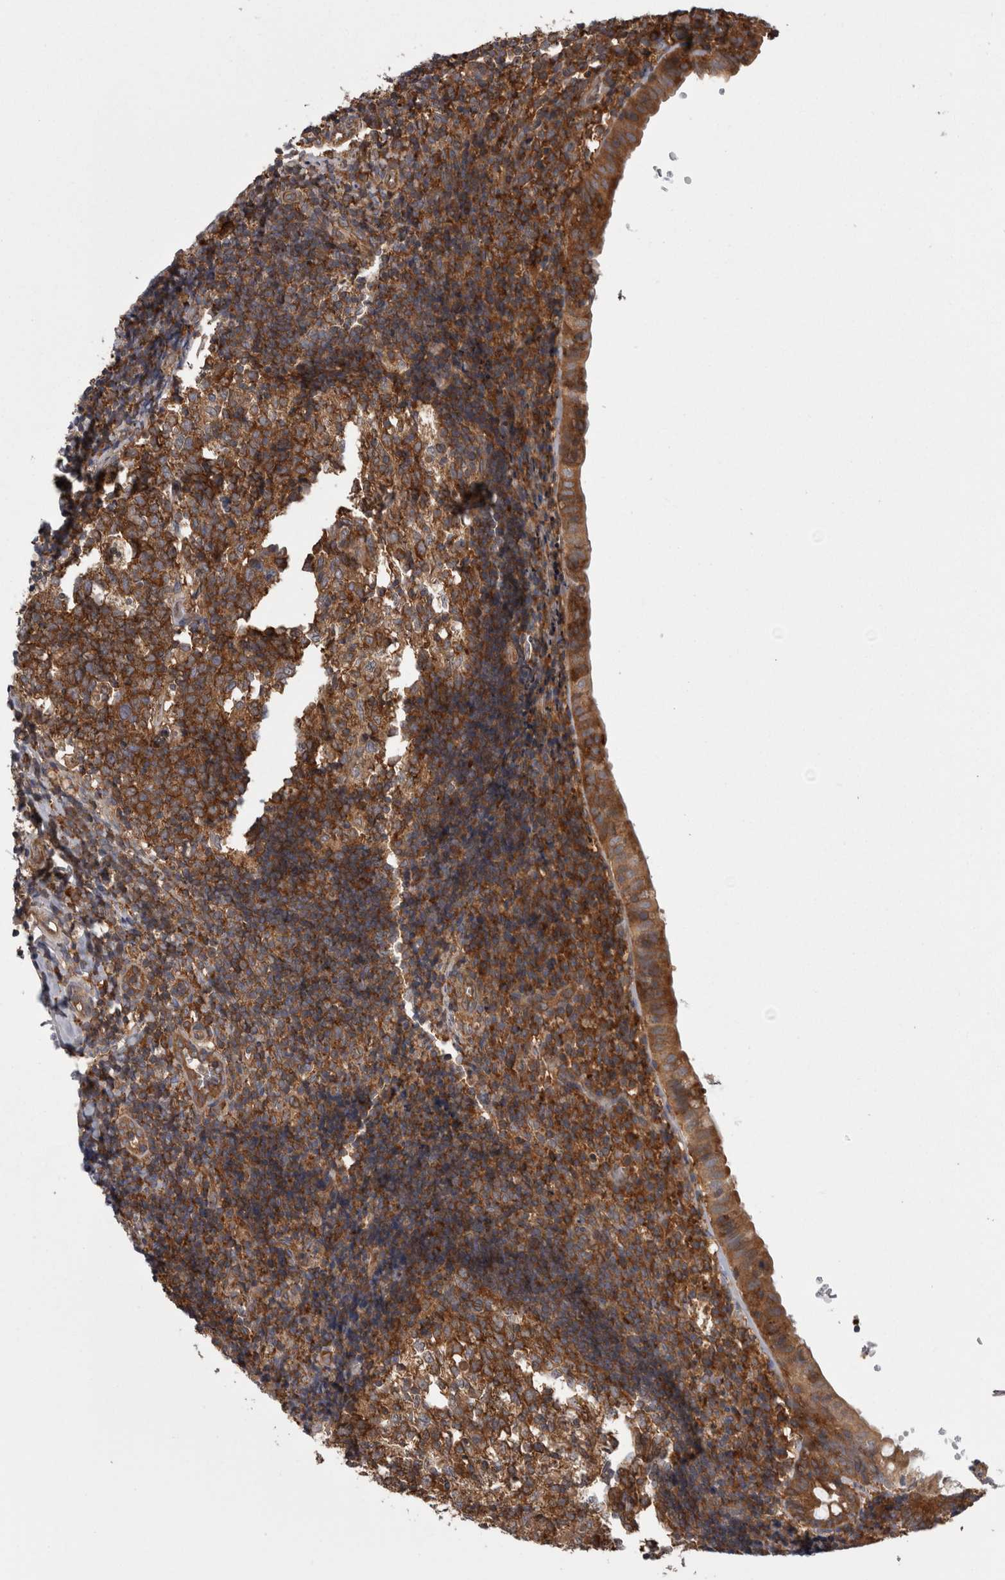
{"staining": {"intensity": "strong", "quantity": ">75%", "location": "cytoplasmic/membranous"}, "tissue": "appendix", "cell_type": "Glandular cells", "image_type": "normal", "snomed": [{"axis": "morphology", "description": "Normal tissue, NOS"}, {"axis": "topography", "description": "Appendix"}], "caption": "Glandular cells demonstrate strong cytoplasmic/membranous expression in approximately >75% of cells in normal appendix. The protein is stained brown, and the nuclei are stained in blue (DAB IHC with brightfield microscopy, high magnification).", "gene": "SMCR8", "patient": {"sex": "male", "age": 8}}